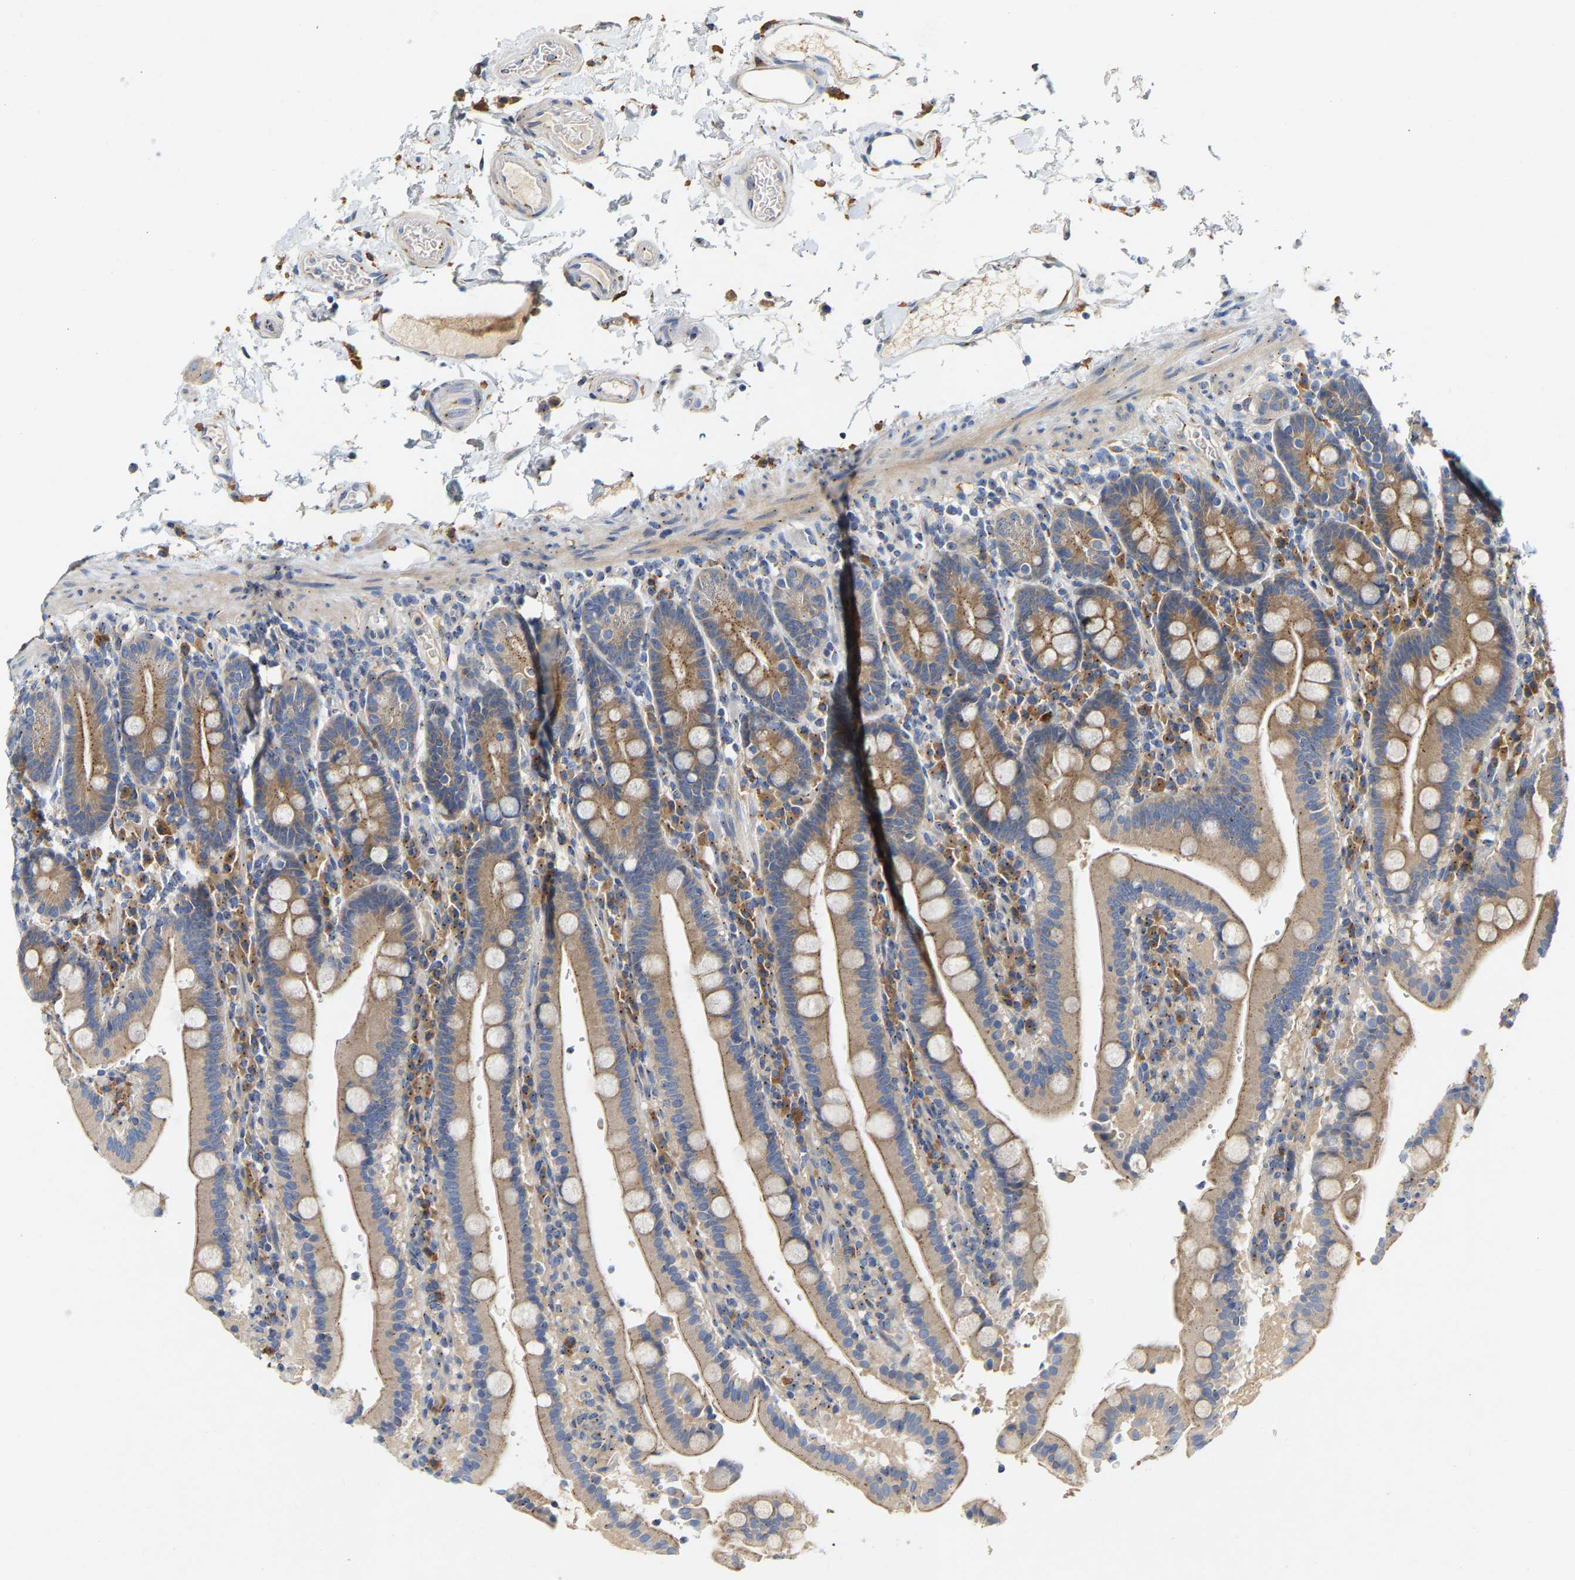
{"staining": {"intensity": "weak", "quantity": ">75%", "location": "cytoplasmic/membranous"}, "tissue": "duodenum", "cell_type": "Glandular cells", "image_type": "normal", "snomed": [{"axis": "morphology", "description": "Normal tissue, NOS"}, {"axis": "topography", "description": "Small intestine, NOS"}], "caption": "A micrograph of human duodenum stained for a protein exhibits weak cytoplasmic/membranous brown staining in glandular cells.", "gene": "PCNT", "patient": {"sex": "female", "age": 71}}